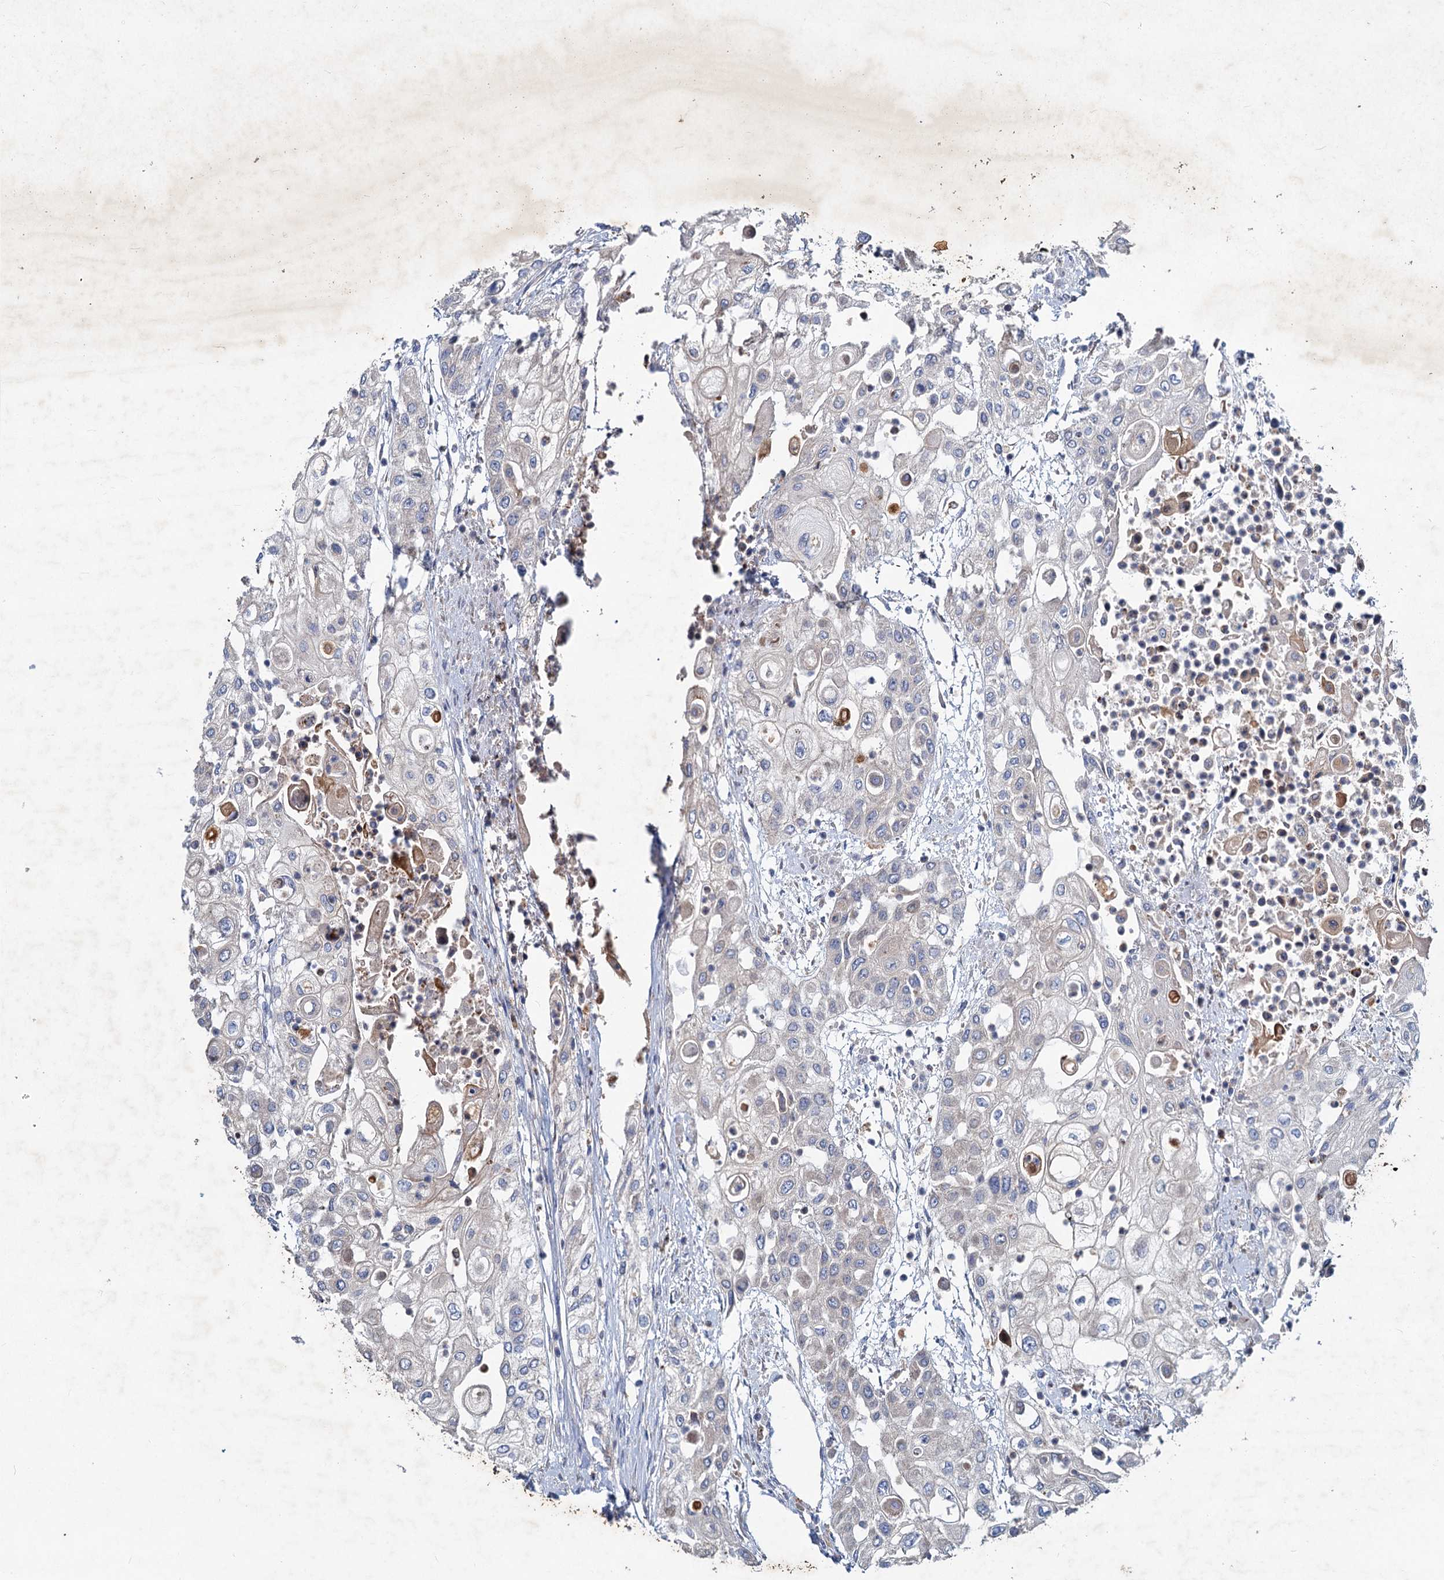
{"staining": {"intensity": "negative", "quantity": "none", "location": "none"}, "tissue": "urothelial cancer", "cell_type": "Tumor cells", "image_type": "cancer", "snomed": [{"axis": "morphology", "description": "Urothelial carcinoma, High grade"}, {"axis": "topography", "description": "Urinary bladder"}], "caption": "This histopathology image is of urothelial cancer stained with IHC to label a protein in brown with the nuclei are counter-stained blue. There is no staining in tumor cells.", "gene": "TMX2", "patient": {"sex": "female", "age": 79}}